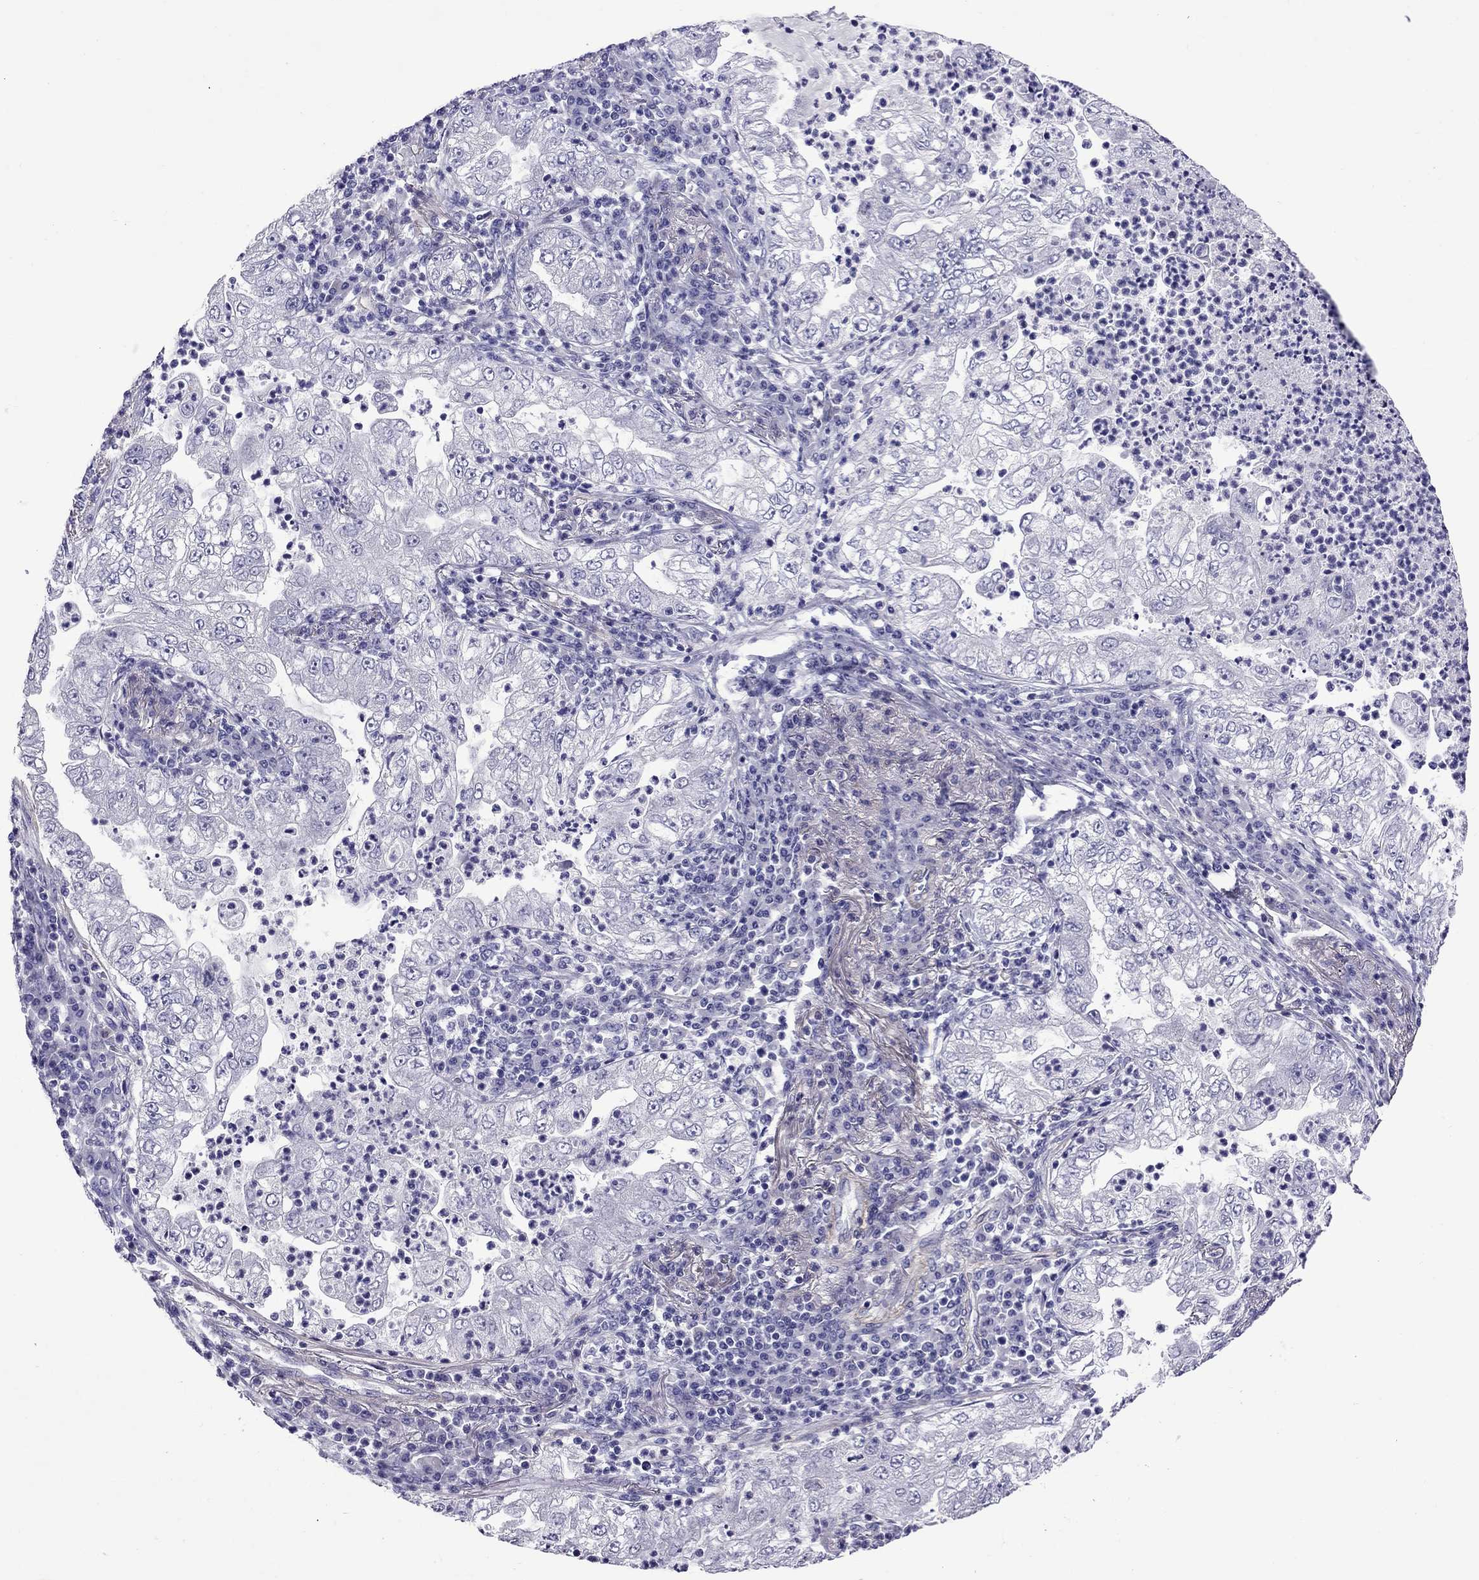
{"staining": {"intensity": "negative", "quantity": "none", "location": "none"}, "tissue": "lung cancer", "cell_type": "Tumor cells", "image_type": "cancer", "snomed": [{"axis": "morphology", "description": "Adenocarcinoma, NOS"}, {"axis": "topography", "description": "Lung"}], "caption": "Lung adenocarcinoma was stained to show a protein in brown. There is no significant positivity in tumor cells.", "gene": "CHRNA5", "patient": {"sex": "female", "age": 73}}